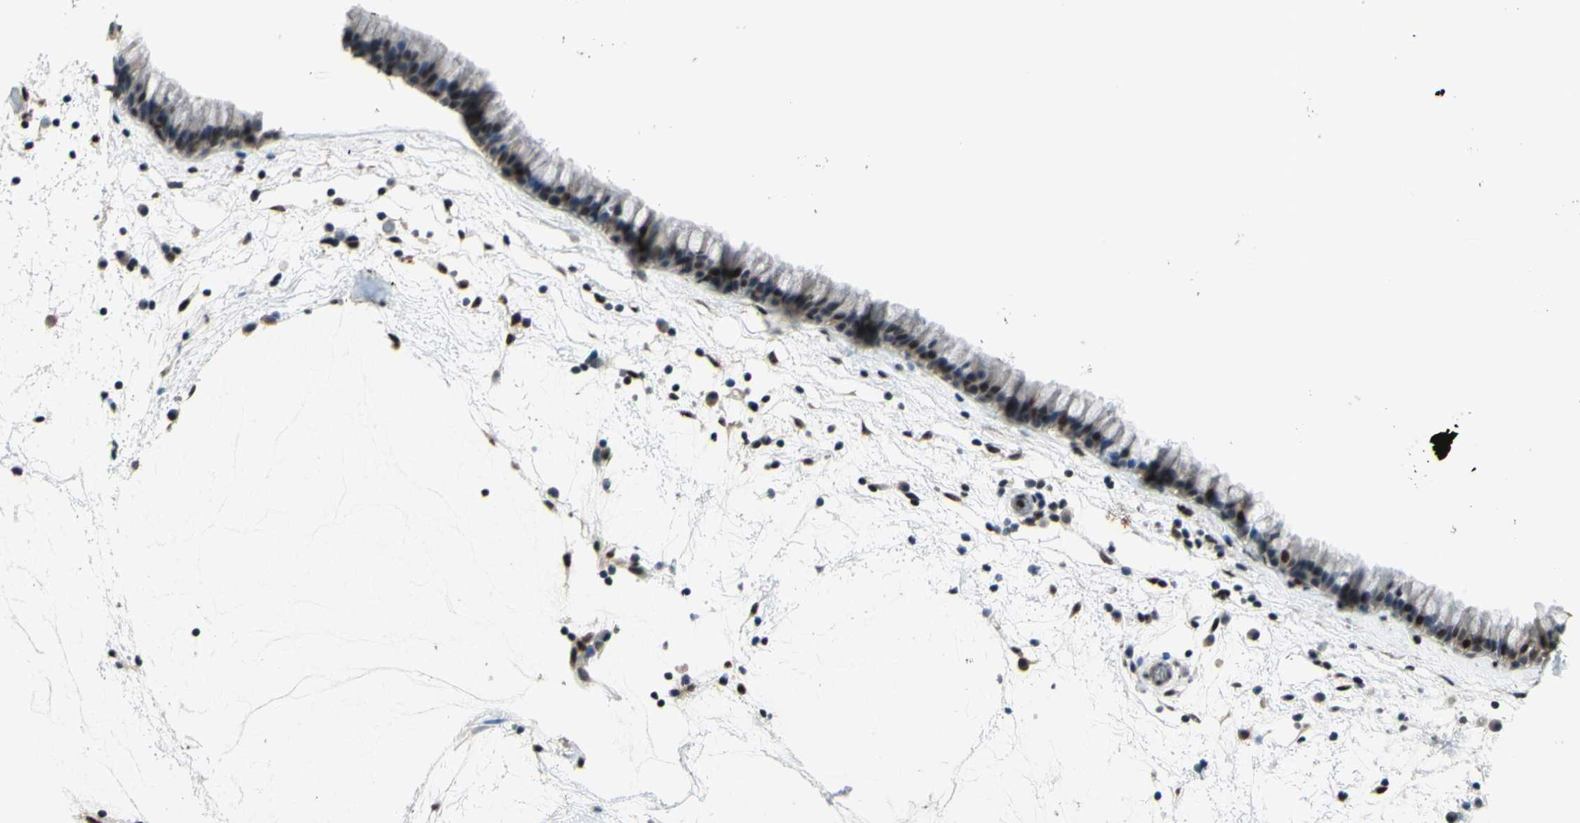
{"staining": {"intensity": "moderate", "quantity": "25%-75%", "location": "cytoplasmic/membranous,nuclear"}, "tissue": "nasopharynx", "cell_type": "Respiratory epithelial cells", "image_type": "normal", "snomed": [{"axis": "morphology", "description": "Normal tissue, NOS"}, {"axis": "morphology", "description": "Inflammation, NOS"}, {"axis": "topography", "description": "Nasopharynx"}], "caption": "DAB (3,3'-diaminobenzidine) immunohistochemical staining of benign nasopharynx shows moderate cytoplasmic/membranous,nuclear protein positivity in approximately 25%-75% of respiratory epithelial cells.", "gene": "FKBP5", "patient": {"sex": "male", "age": 48}}